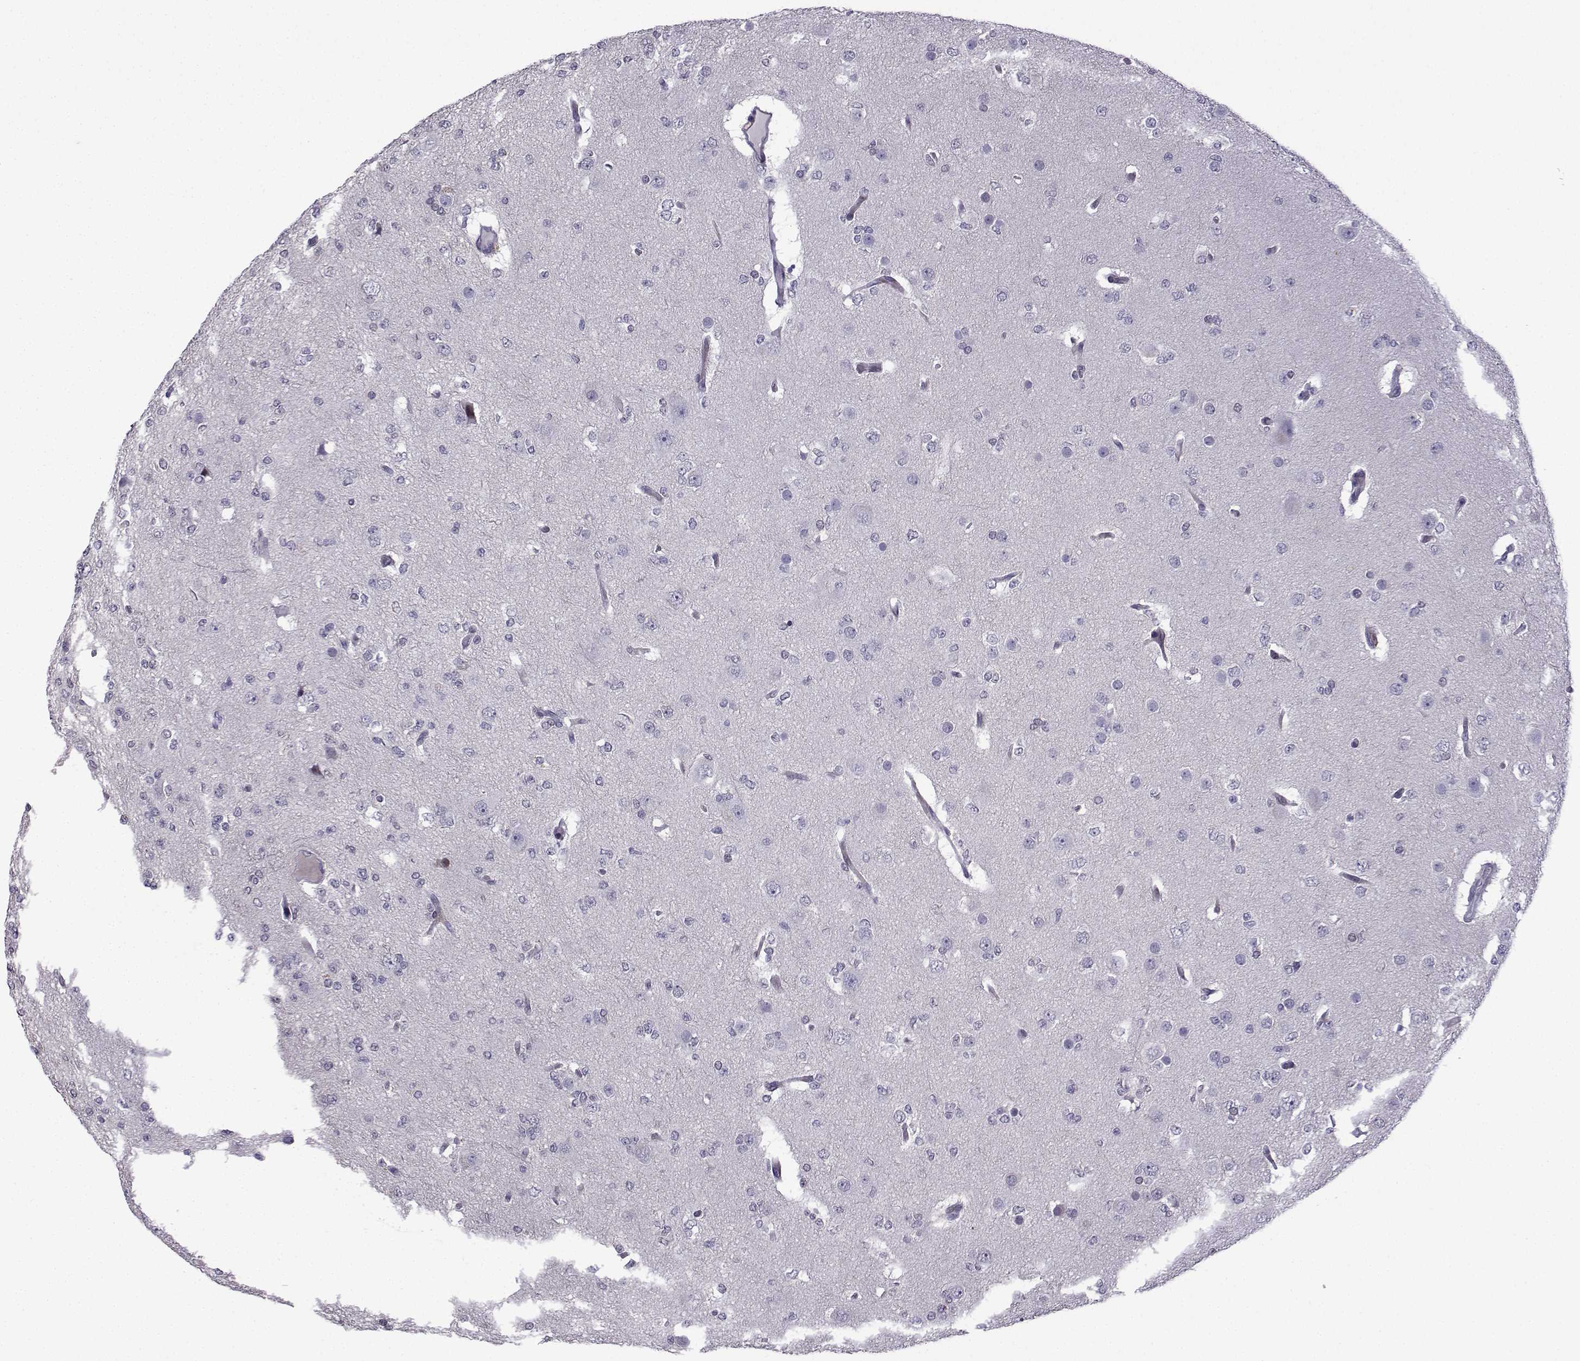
{"staining": {"intensity": "negative", "quantity": "none", "location": "none"}, "tissue": "glioma", "cell_type": "Tumor cells", "image_type": "cancer", "snomed": [{"axis": "morphology", "description": "Glioma, malignant, Low grade"}, {"axis": "topography", "description": "Brain"}], "caption": "Tumor cells are negative for protein expression in human glioma.", "gene": "CFAP70", "patient": {"sex": "male", "age": 27}}